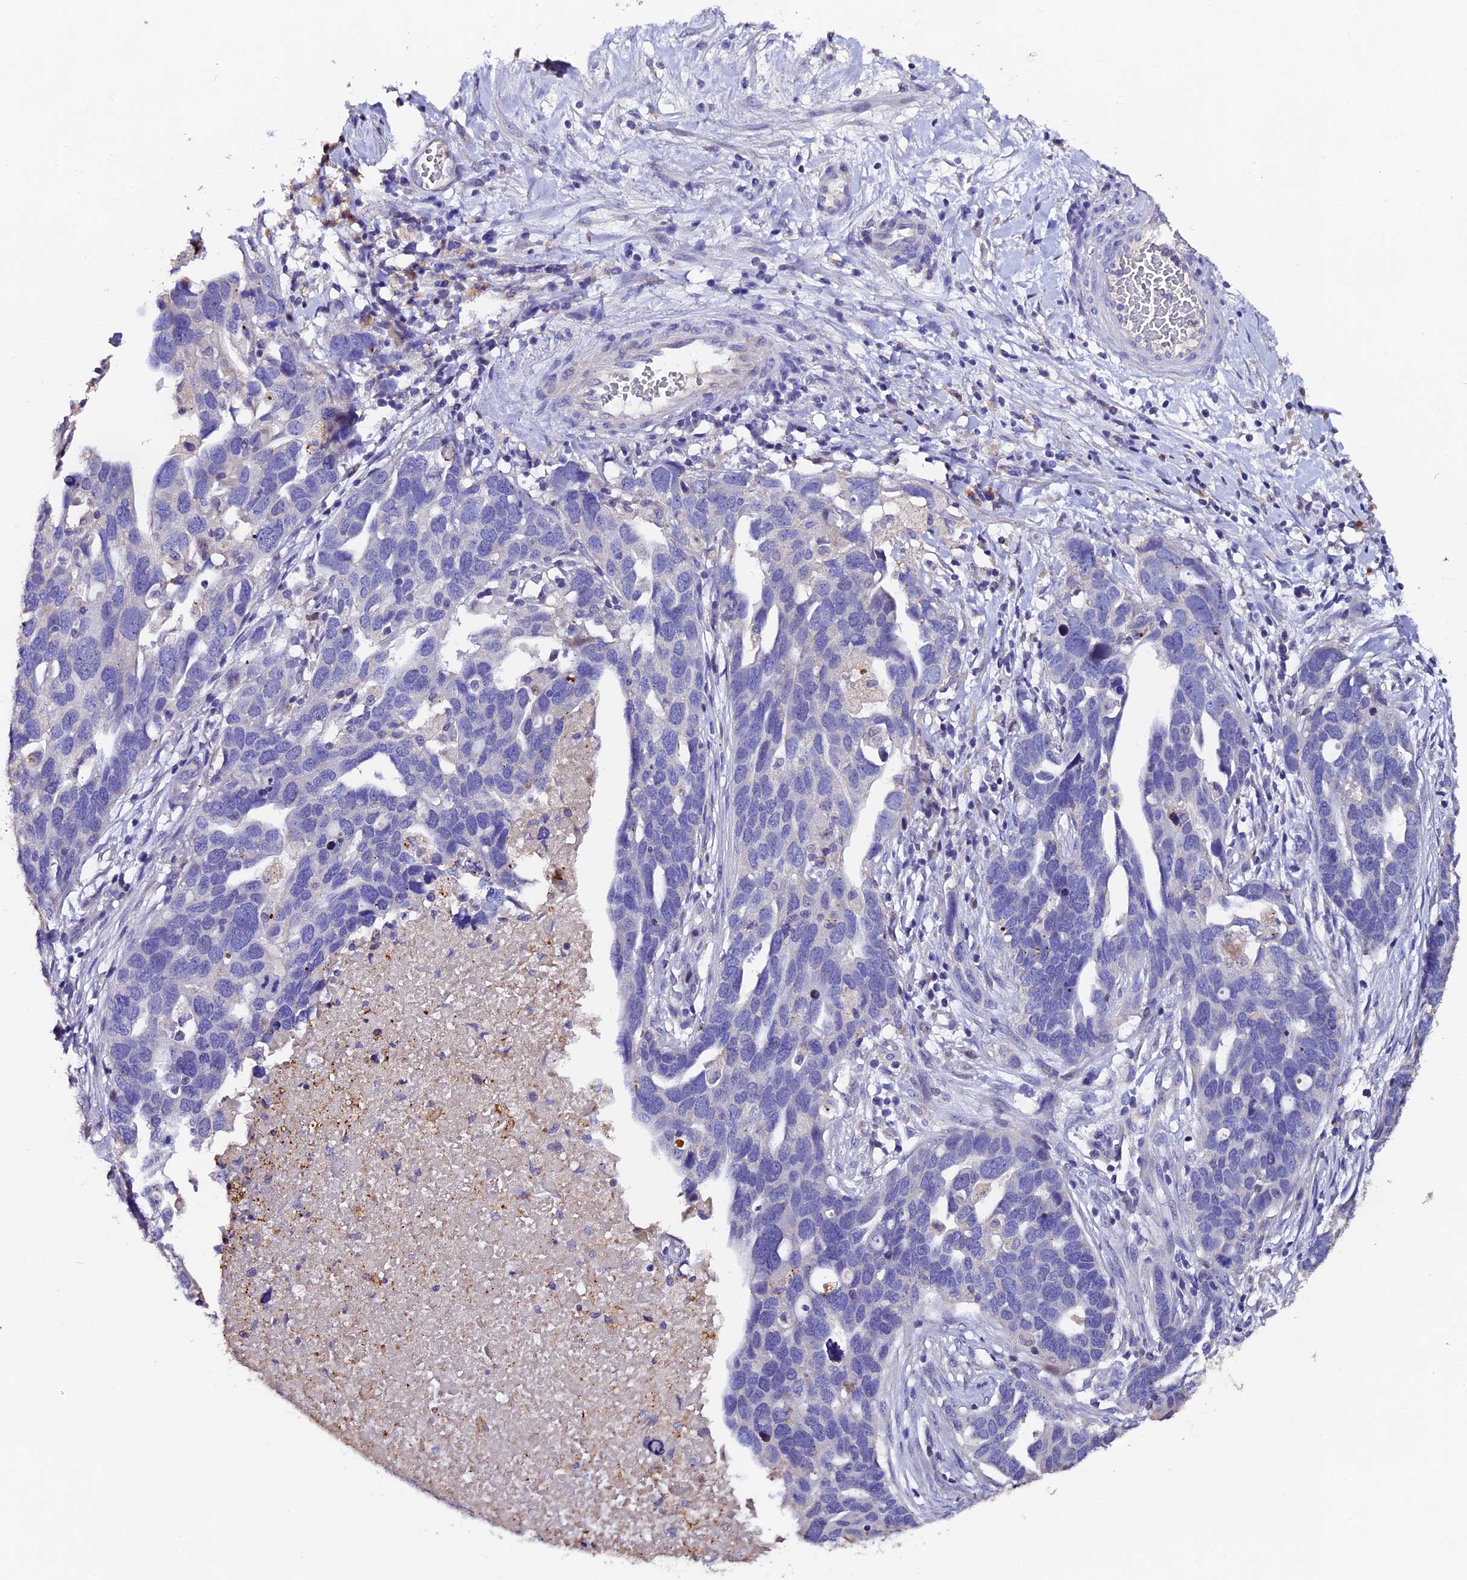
{"staining": {"intensity": "negative", "quantity": "none", "location": "none"}, "tissue": "ovarian cancer", "cell_type": "Tumor cells", "image_type": "cancer", "snomed": [{"axis": "morphology", "description": "Cystadenocarcinoma, serous, NOS"}, {"axis": "topography", "description": "Ovary"}], "caption": "Tumor cells are negative for brown protein staining in serous cystadenocarcinoma (ovarian). (Stains: DAB immunohistochemistry (IHC) with hematoxylin counter stain, Microscopy: brightfield microscopy at high magnification).", "gene": "FBXW9", "patient": {"sex": "female", "age": 54}}